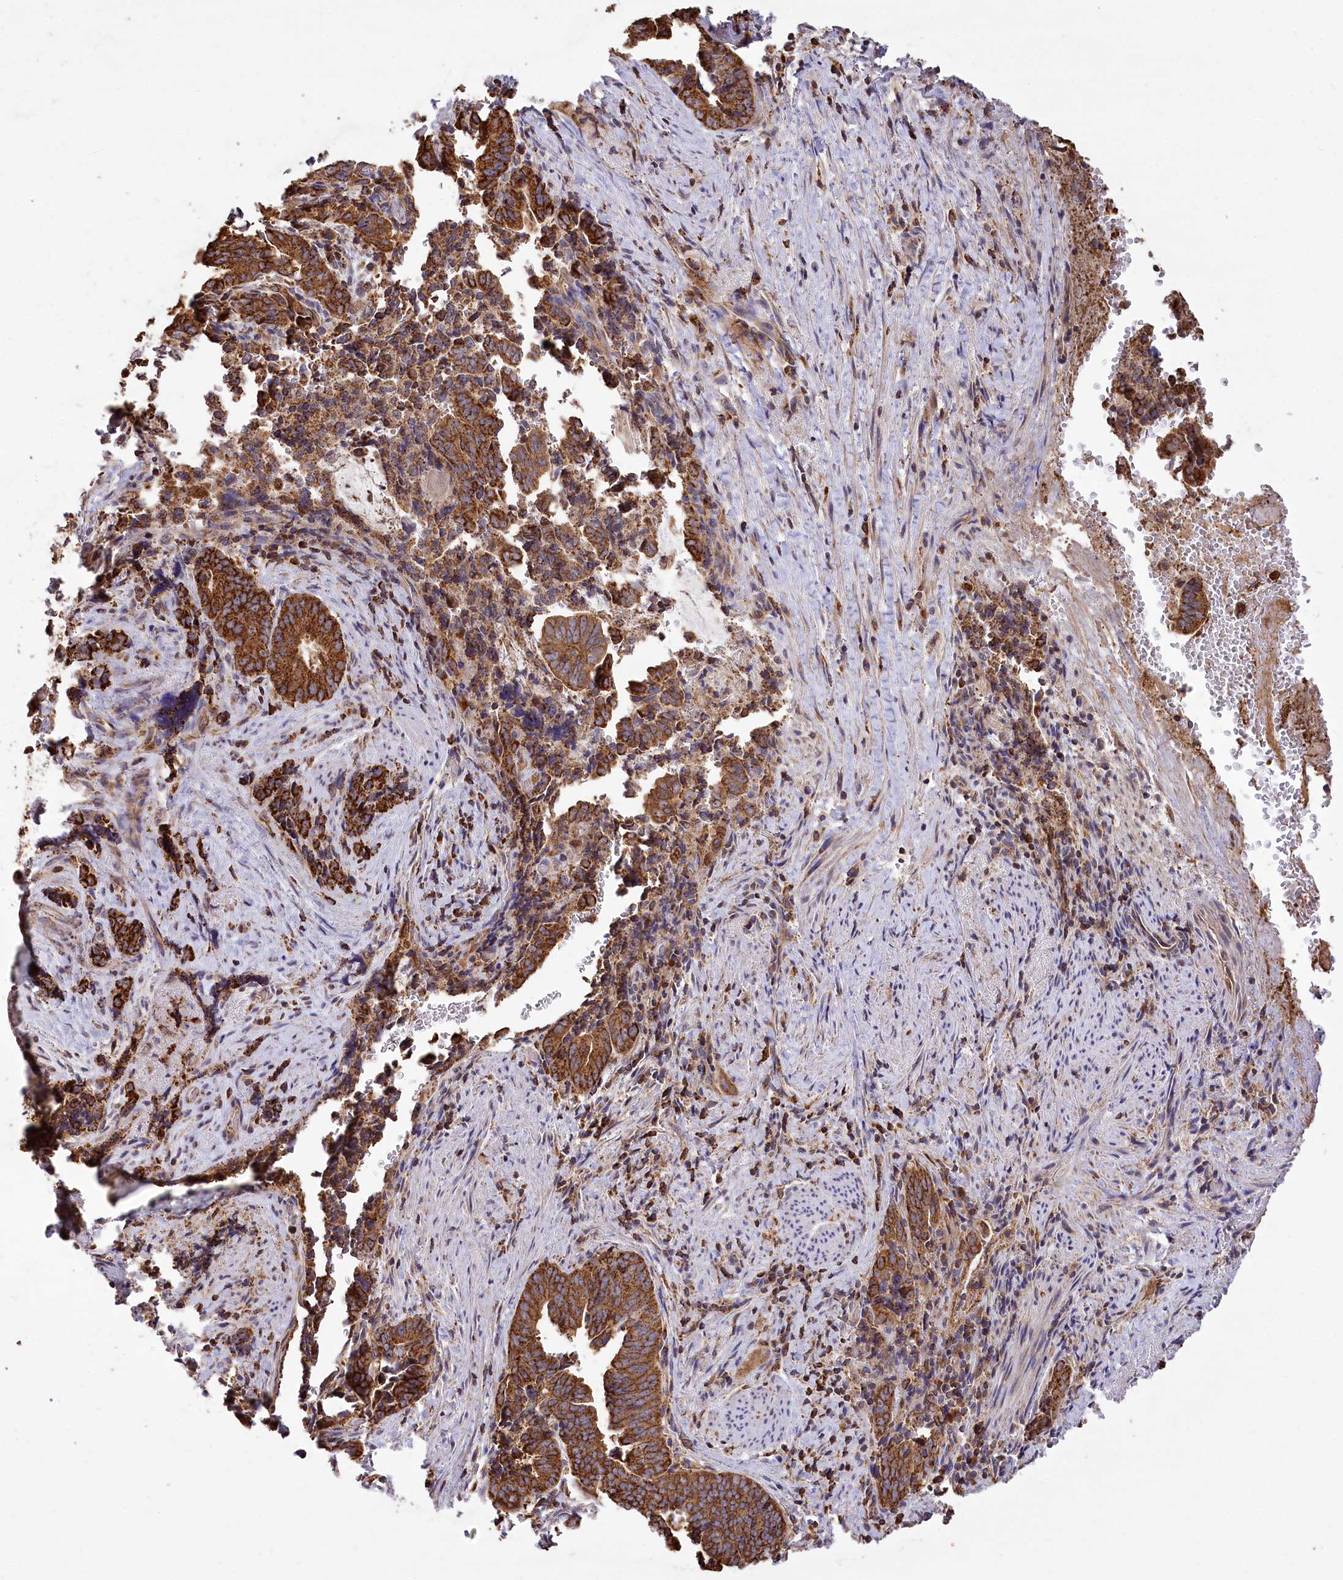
{"staining": {"intensity": "strong", "quantity": ">75%", "location": "cytoplasmic/membranous"}, "tissue": "pancreatic cancer", "cell_type": "Tumor cells", "image_type": "cancer", "snomed": [{"axis": "morphology", "description": "Adenocarcinoma, NOS"}, {"axis": "topography", "description": "Pancreas"}], "caption": "Protein expression analysis of pancreatic cancer (adenocarcinoma) exhibits strong cytoplasmic/membranous positivity in about >75% of tumor cells. The protein is stained brown, and the nuclei are stained in blue (DAB (3,3'-diaminobenzidine) IHC with brightfield microscopy, high magnification).", "gene": "CARD19", "patient": {"sex": "female", "age": 63}}